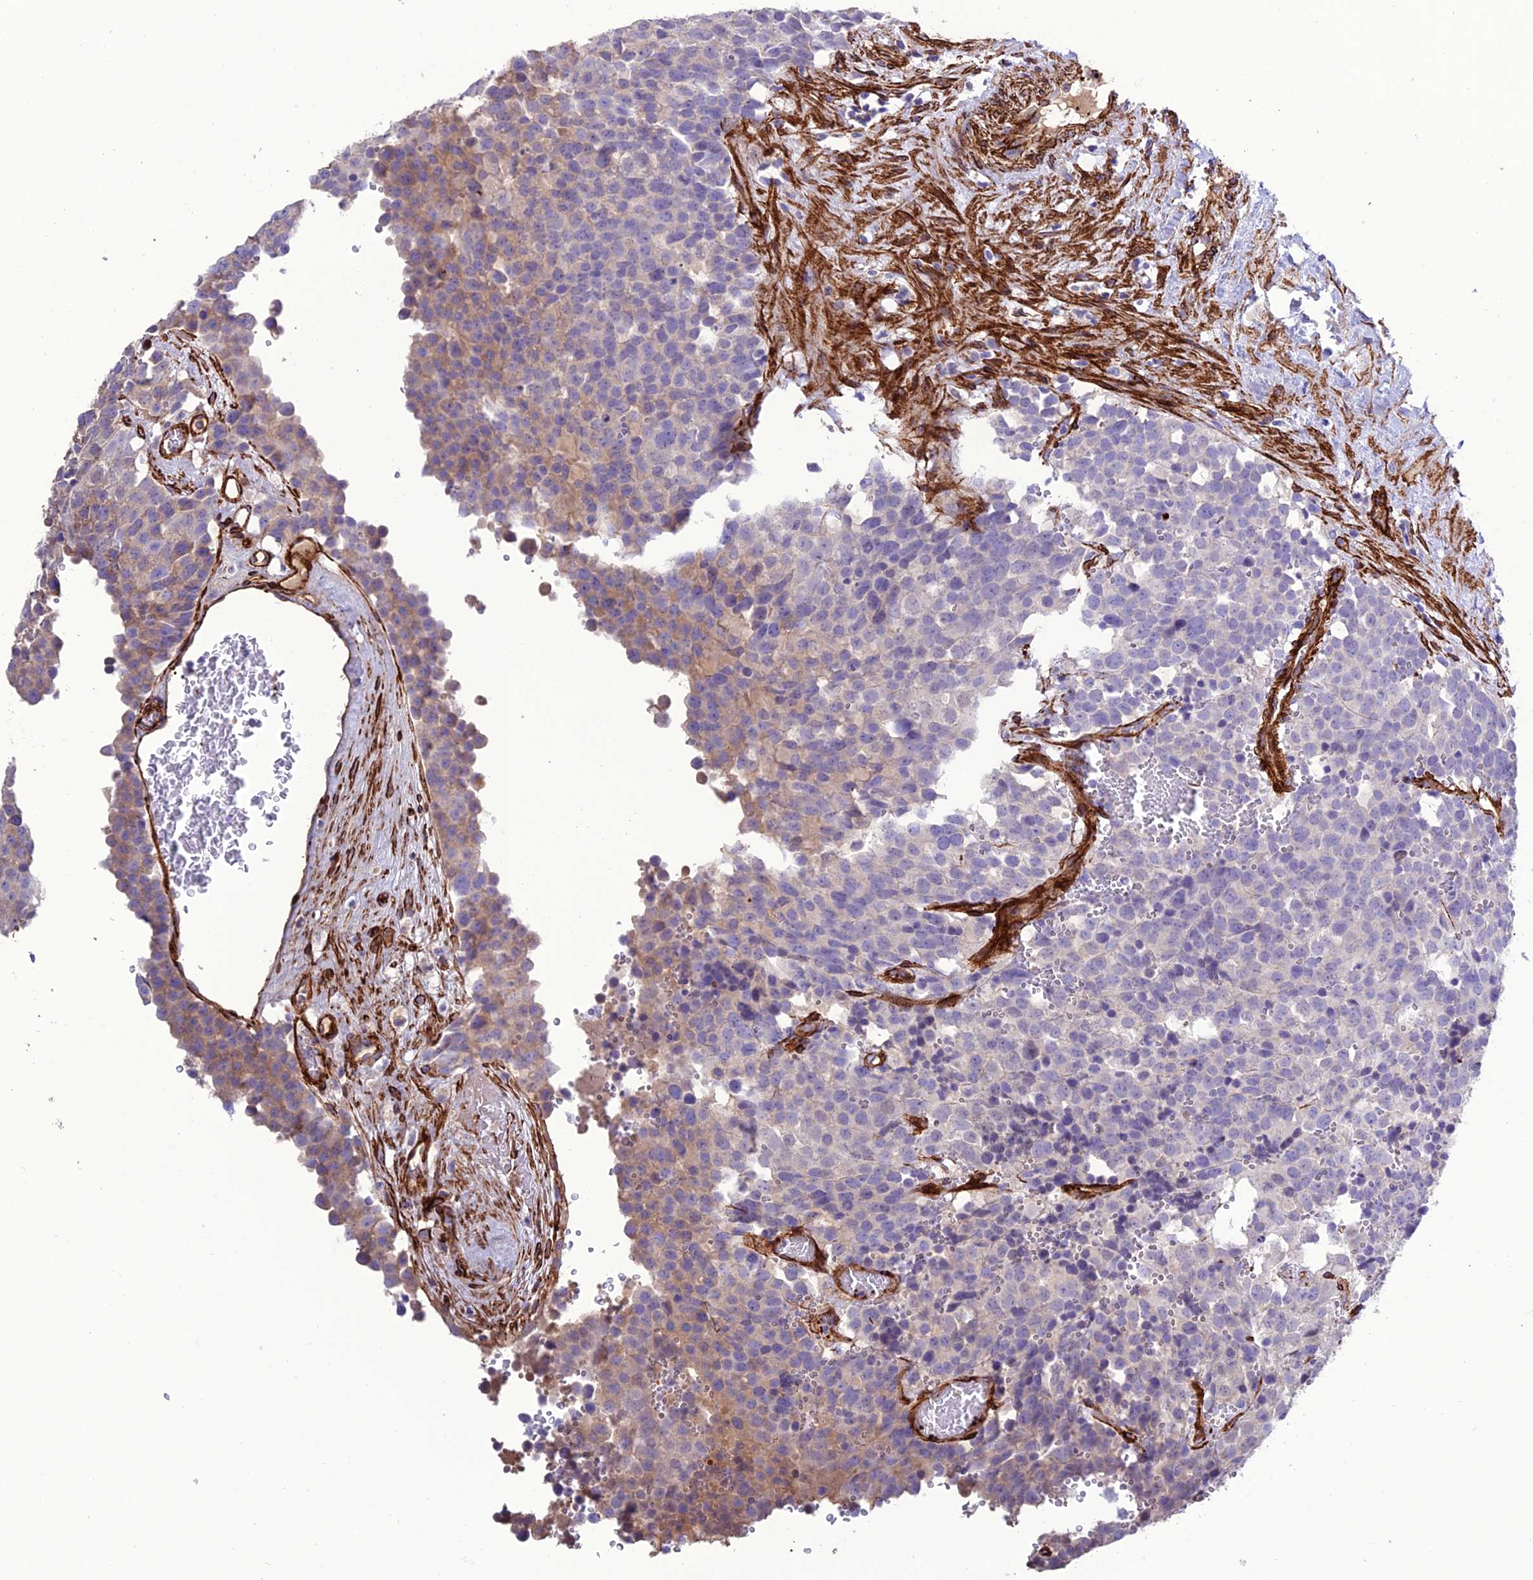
{"staining": {"intensity": "weak", "quantity": "<25%", "location": "cytoplasmic/membranous"}, "tissue": "testis cancer", "cell_type": "Tumor cells", "image_type": "cancer", "snomed": [{"axis": "morphology", "description": "Seminoma, NOS"}, {"axis": "topography", "description": "Testis"}], "caption": "This is an immunohistochemistry micrograph of human testis cancer. There is no staining in tumor cells.", "gene": "REX1BD", "patient": {"sex": "male", "age": 71}}